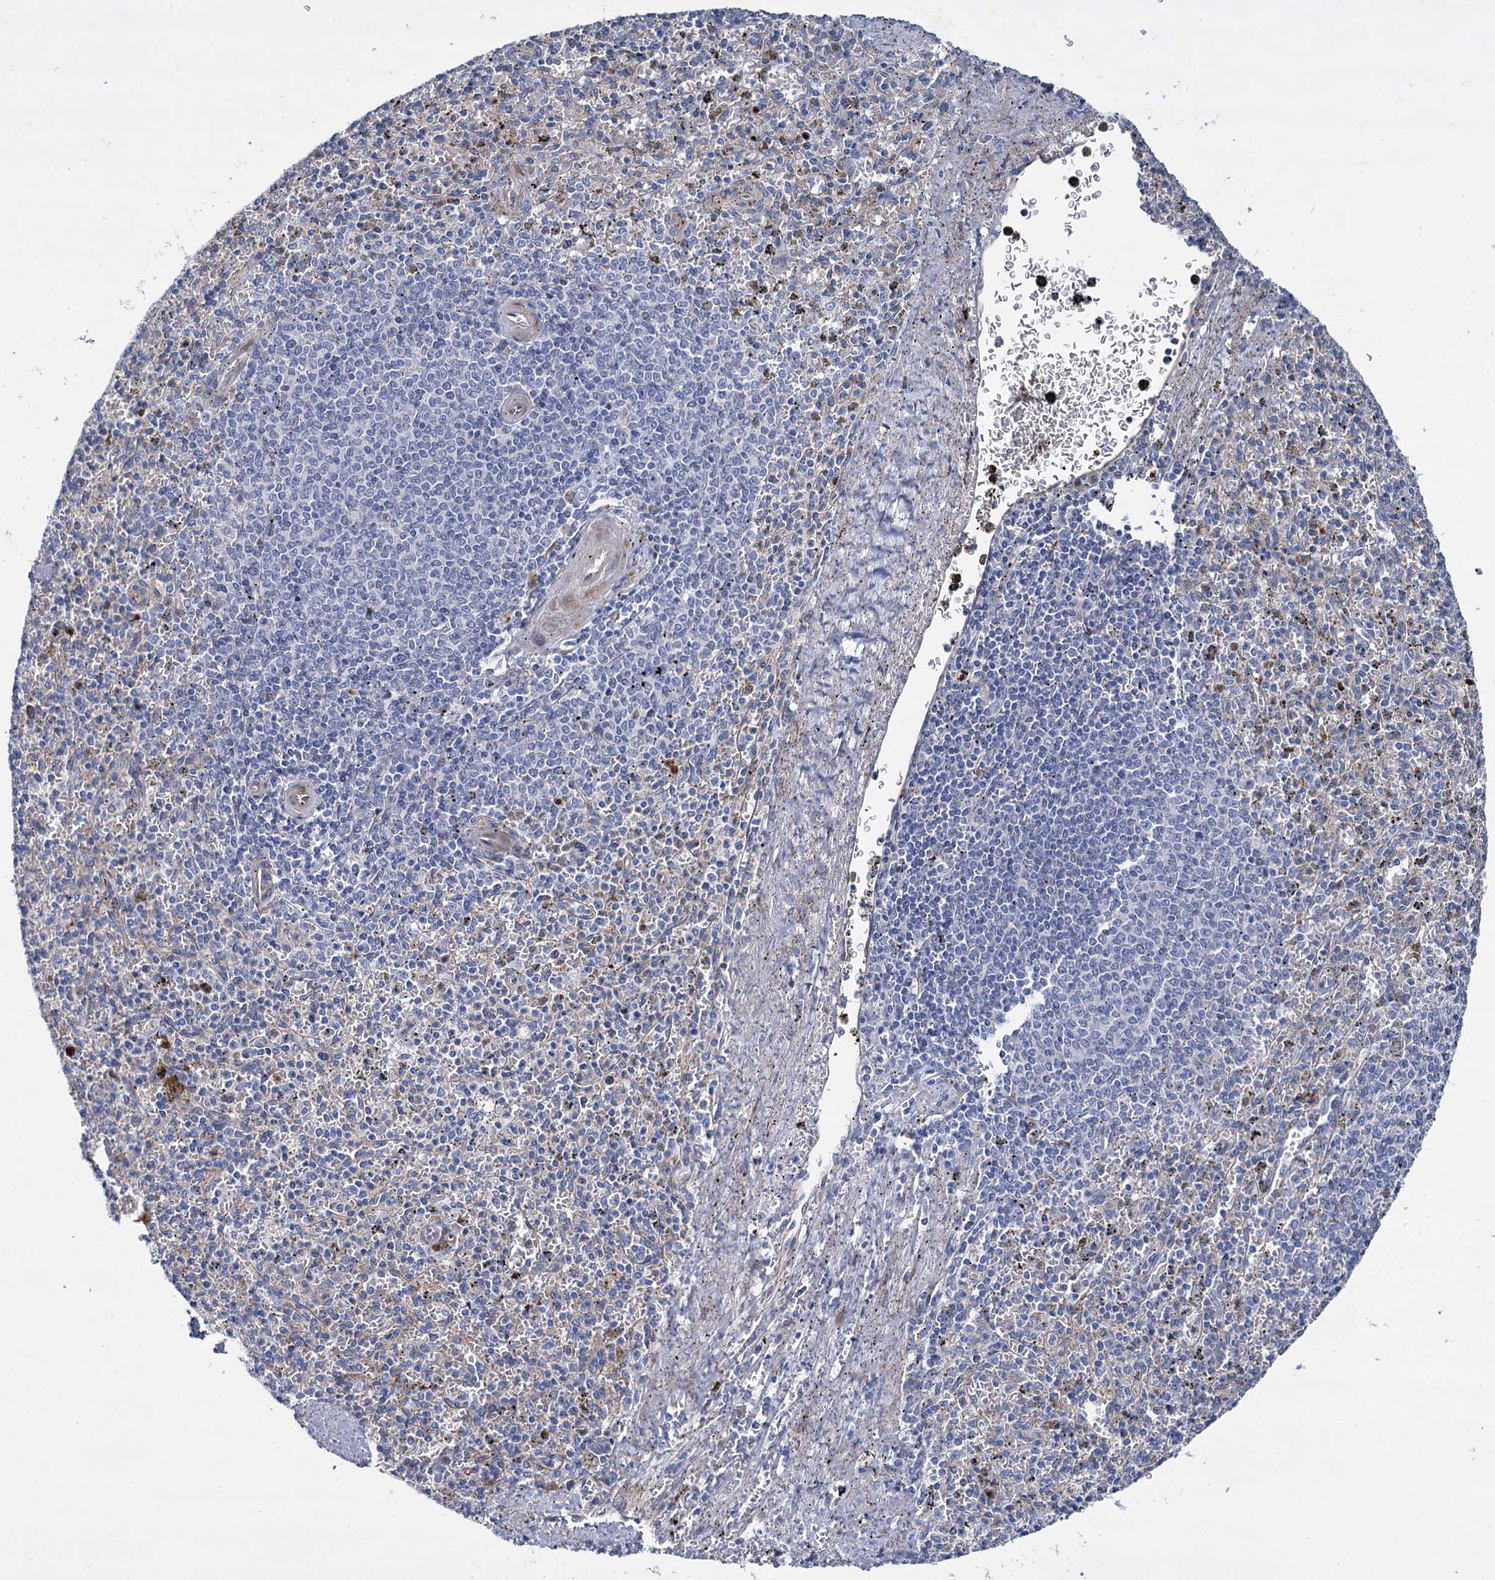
{"staining": {"intensity": "negative", "quantity": "none", "location": "none"}, "tissue": "spleen", "cell_type": "Cells in red pulp", "image_type": "normal", "snomed": [{"axis": "morphology", "description": "Normal tissue, NOS"}, {"axis": "topography", "description": "Spleen"}], "caption": "The micrograph exhibits no significant positivity in cells in red pulp of spleen. (DAB (3,3'-diaminobenzidine) IHC with hematoxylin counter stain).", "gene": "TRIM77", "patient": {"sex": "male", "age": 72}}